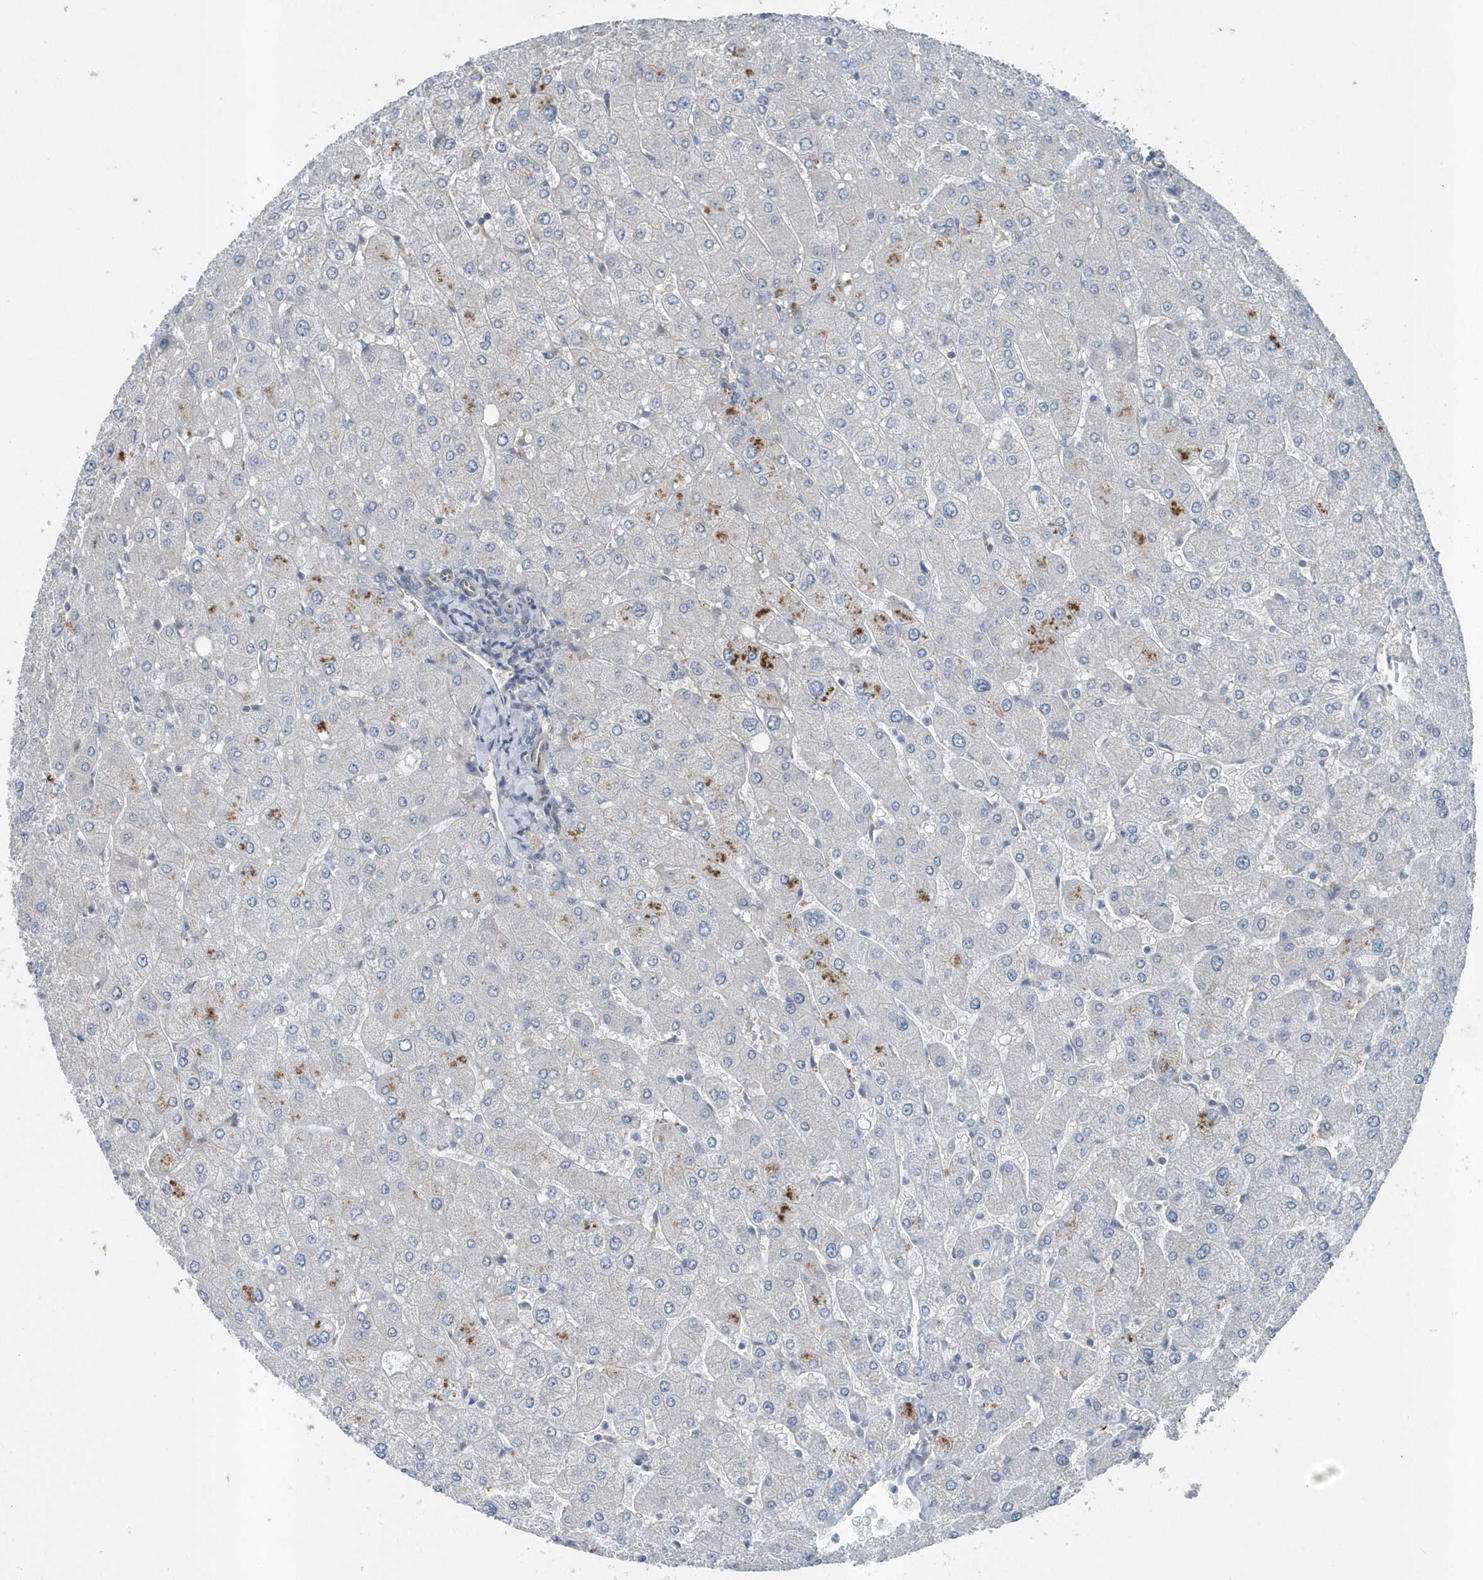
{"staining": {"intensity": "negative", "quantity": "none", "location": "none"}, "tissue": "liver", "cell_type": "Cholangiocytes", "image_type": "normal", "snomed": [{"axis": "morphology", "description": "Normal tissue, NOS"}, {"axis": "topography", "description": "Liver"}], "caption": "This histopathology image is of benign liver stained with immunohistochemistry (IHC) to label a protein in brown with the nuclei are counter-stained blue. There is no staining in cholangiocytes.", "gene": "MCC", "patient": {"sex": "male", "age": 55}}